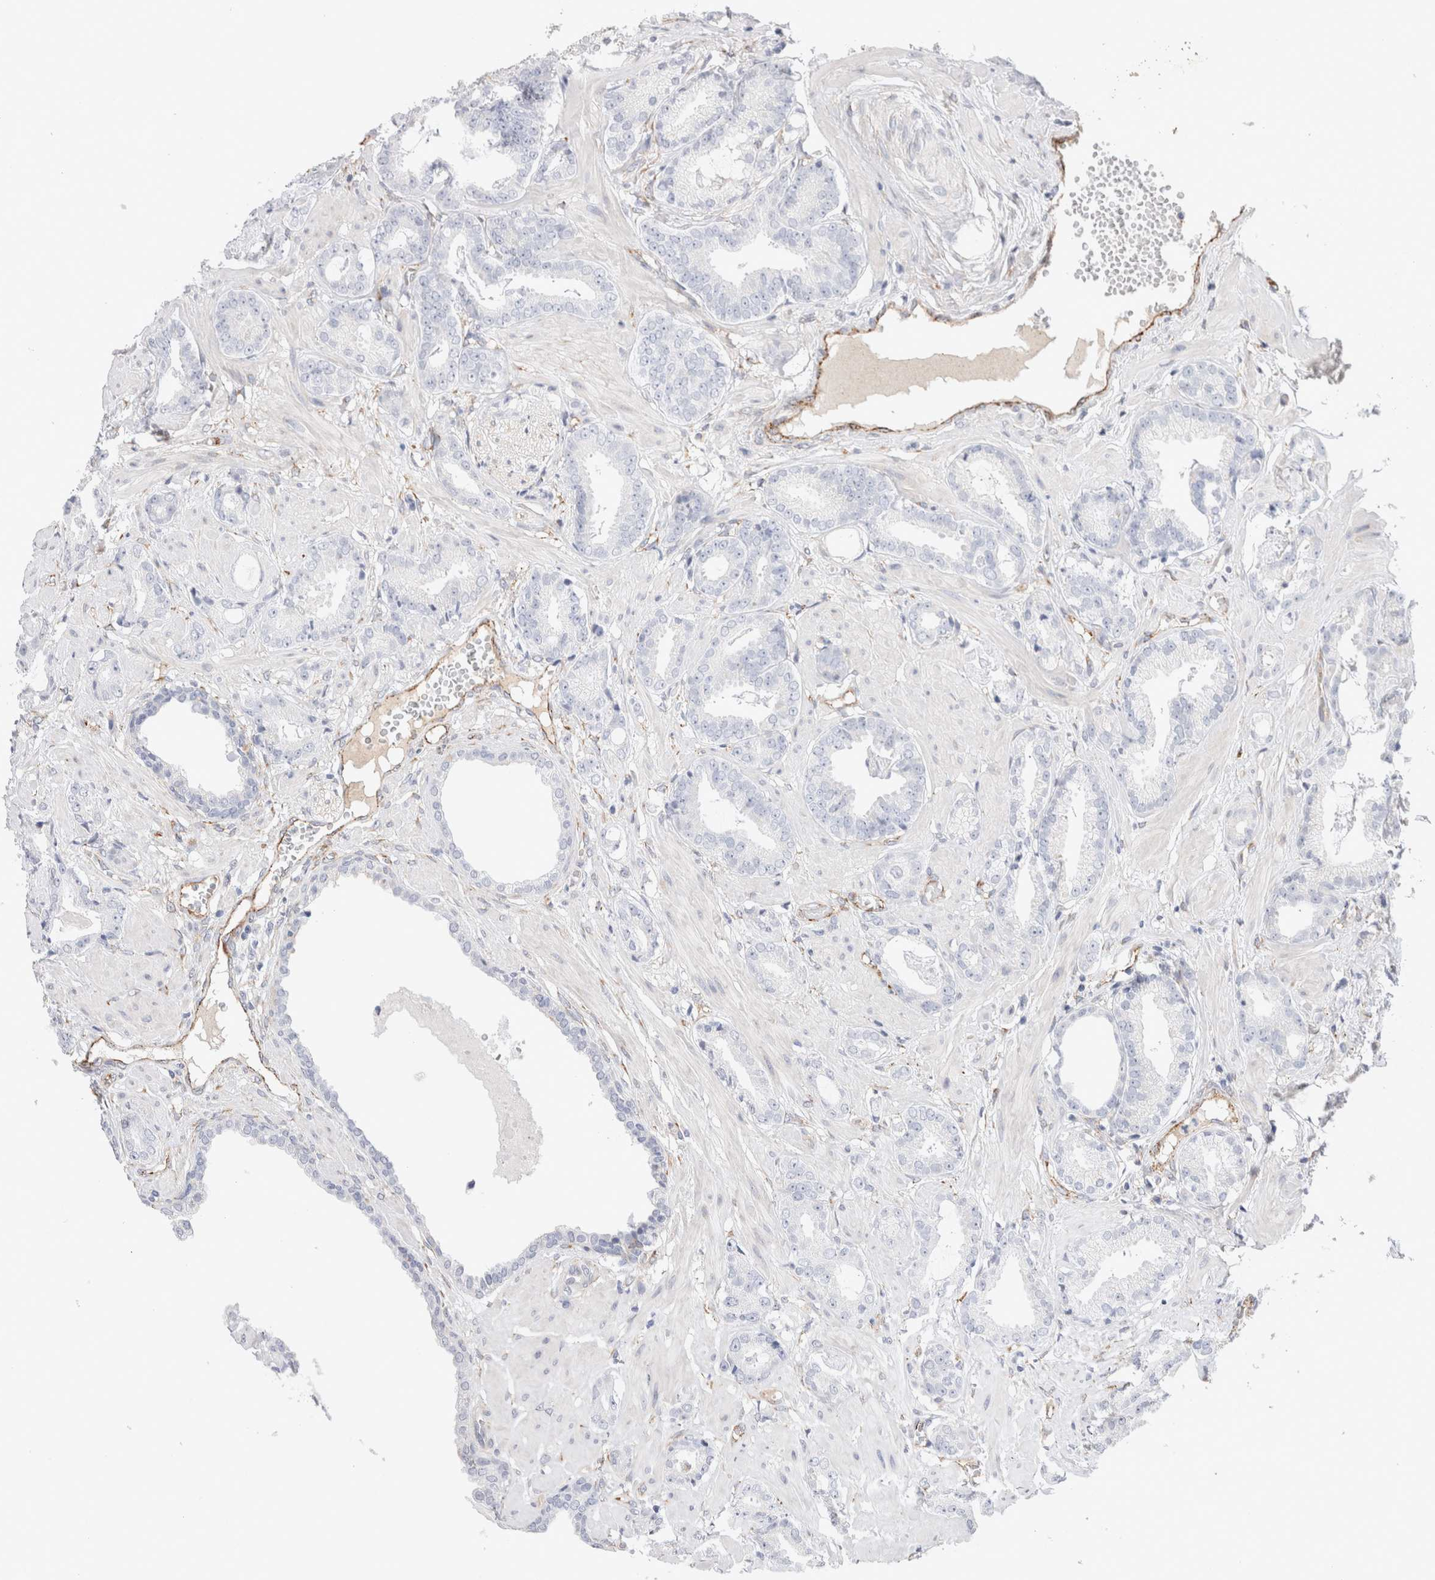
{"staining": {"intensity": "negative", "quantity": "none", "location": "none"}, "tissue": "prostate cancer", "cell_type": "Tumor cells", "image_type": "cancer", "snomed": [{"axis": "morphology", "description": "Adenocarcinoma, Low grade"}, {"axis": "topography", "description": "Prostate"}], "caption": "Tumor cells show no significant expression in prostate low-grade adenocarcinoma.", "gene": "CNPY4", "patient": {"sex": "male", "age": 53}}